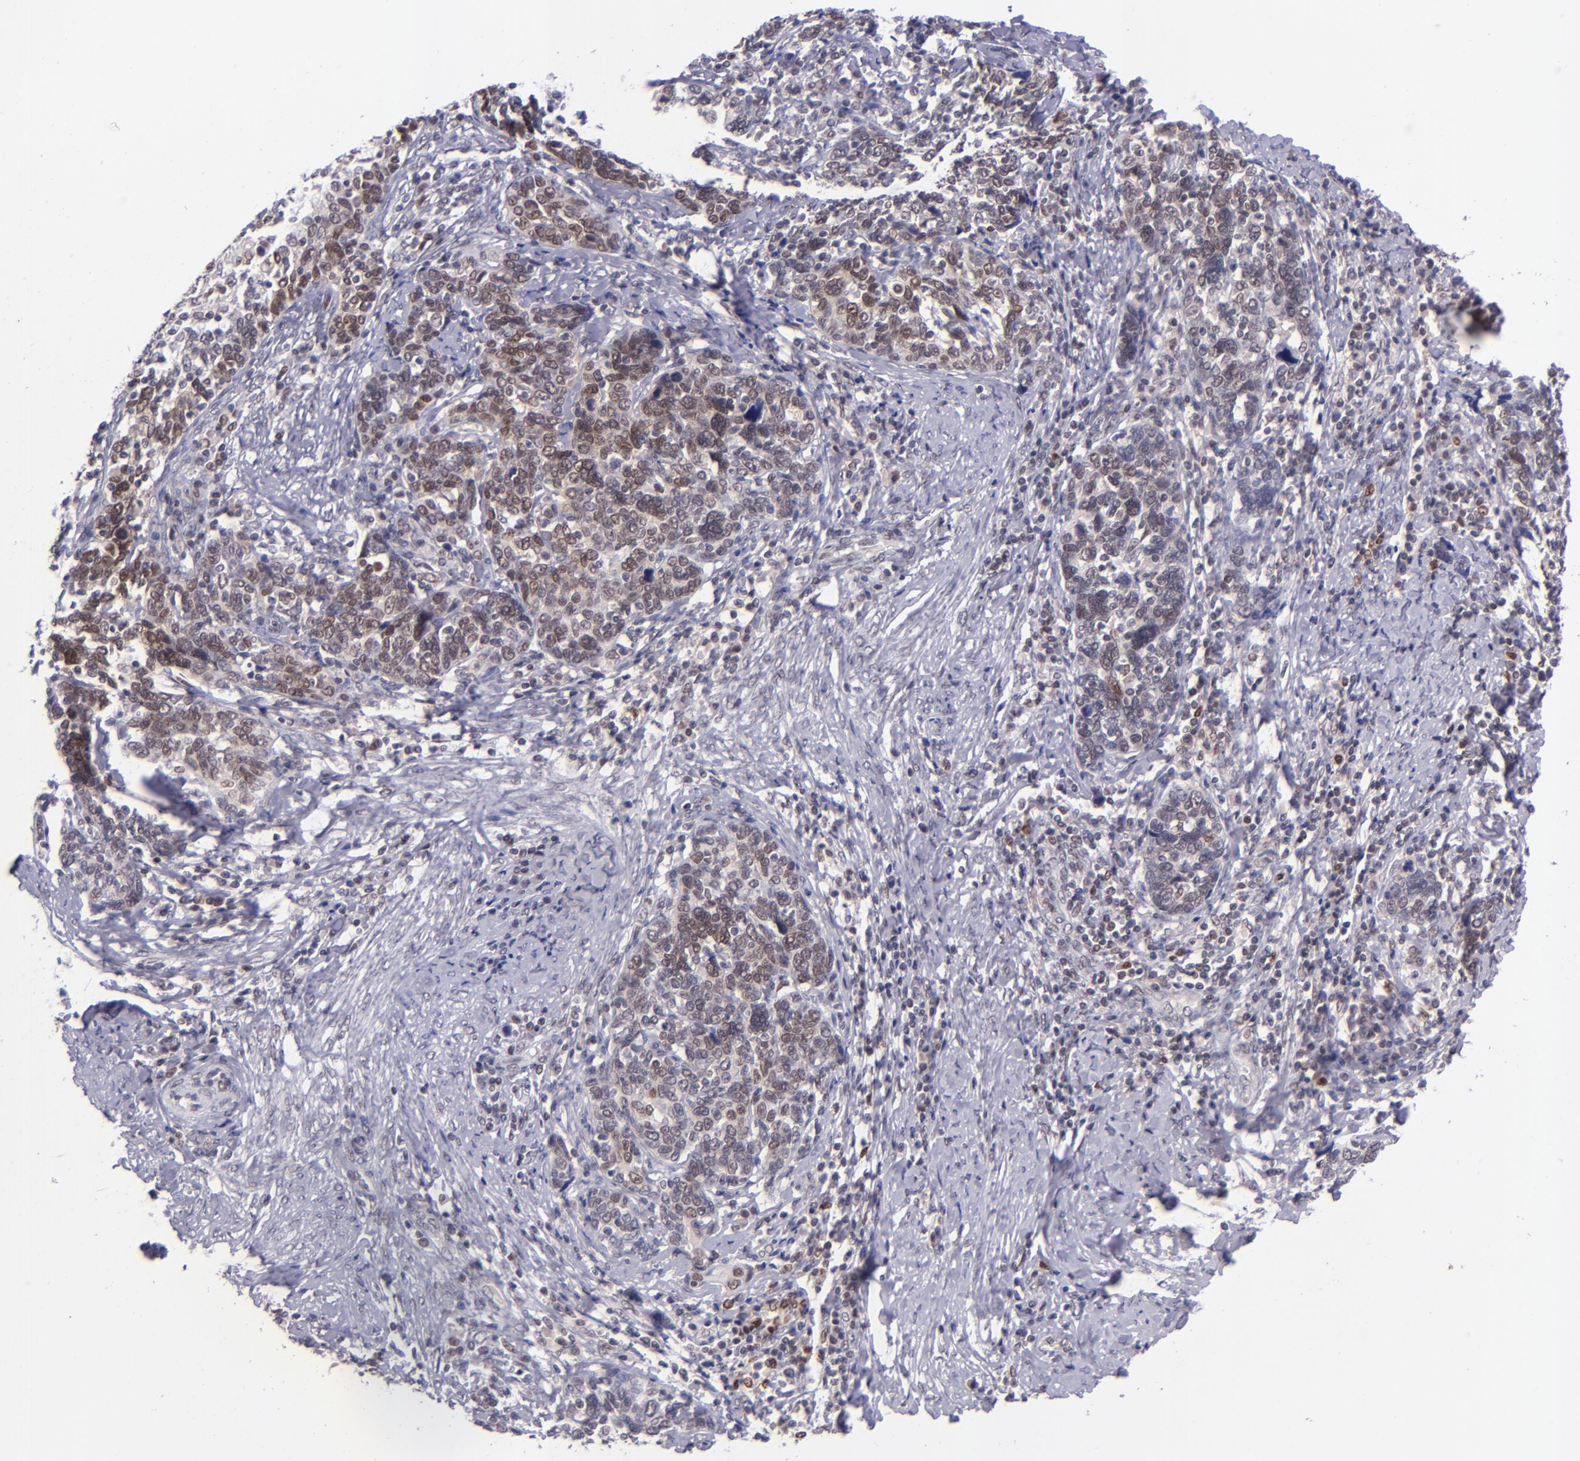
{"staining": {"intensity": "weak", "quantity": ">75%", "location": "nuclear"}, "tissue": "cervical cancer", "cell_type": "Tumor cells", "image_type": "cancer", "snomed": [{"axis": "morphology", "description": "Squamous cell carcinoma, NOS"}, {"axis": "topography", "description": "Cervix"}], "caption": "Immunohistochemical staining of human squamous cell carcinoma (cervical) displays low levels of weak nuclear staining in about >75% of tumor cells. (Stains: DAB in brown, nuclei in blue, Microscopy: brightfield microscopy at high magnification).", "gene": "BAG1", "patient": {"sex": "female", "age": 41}}